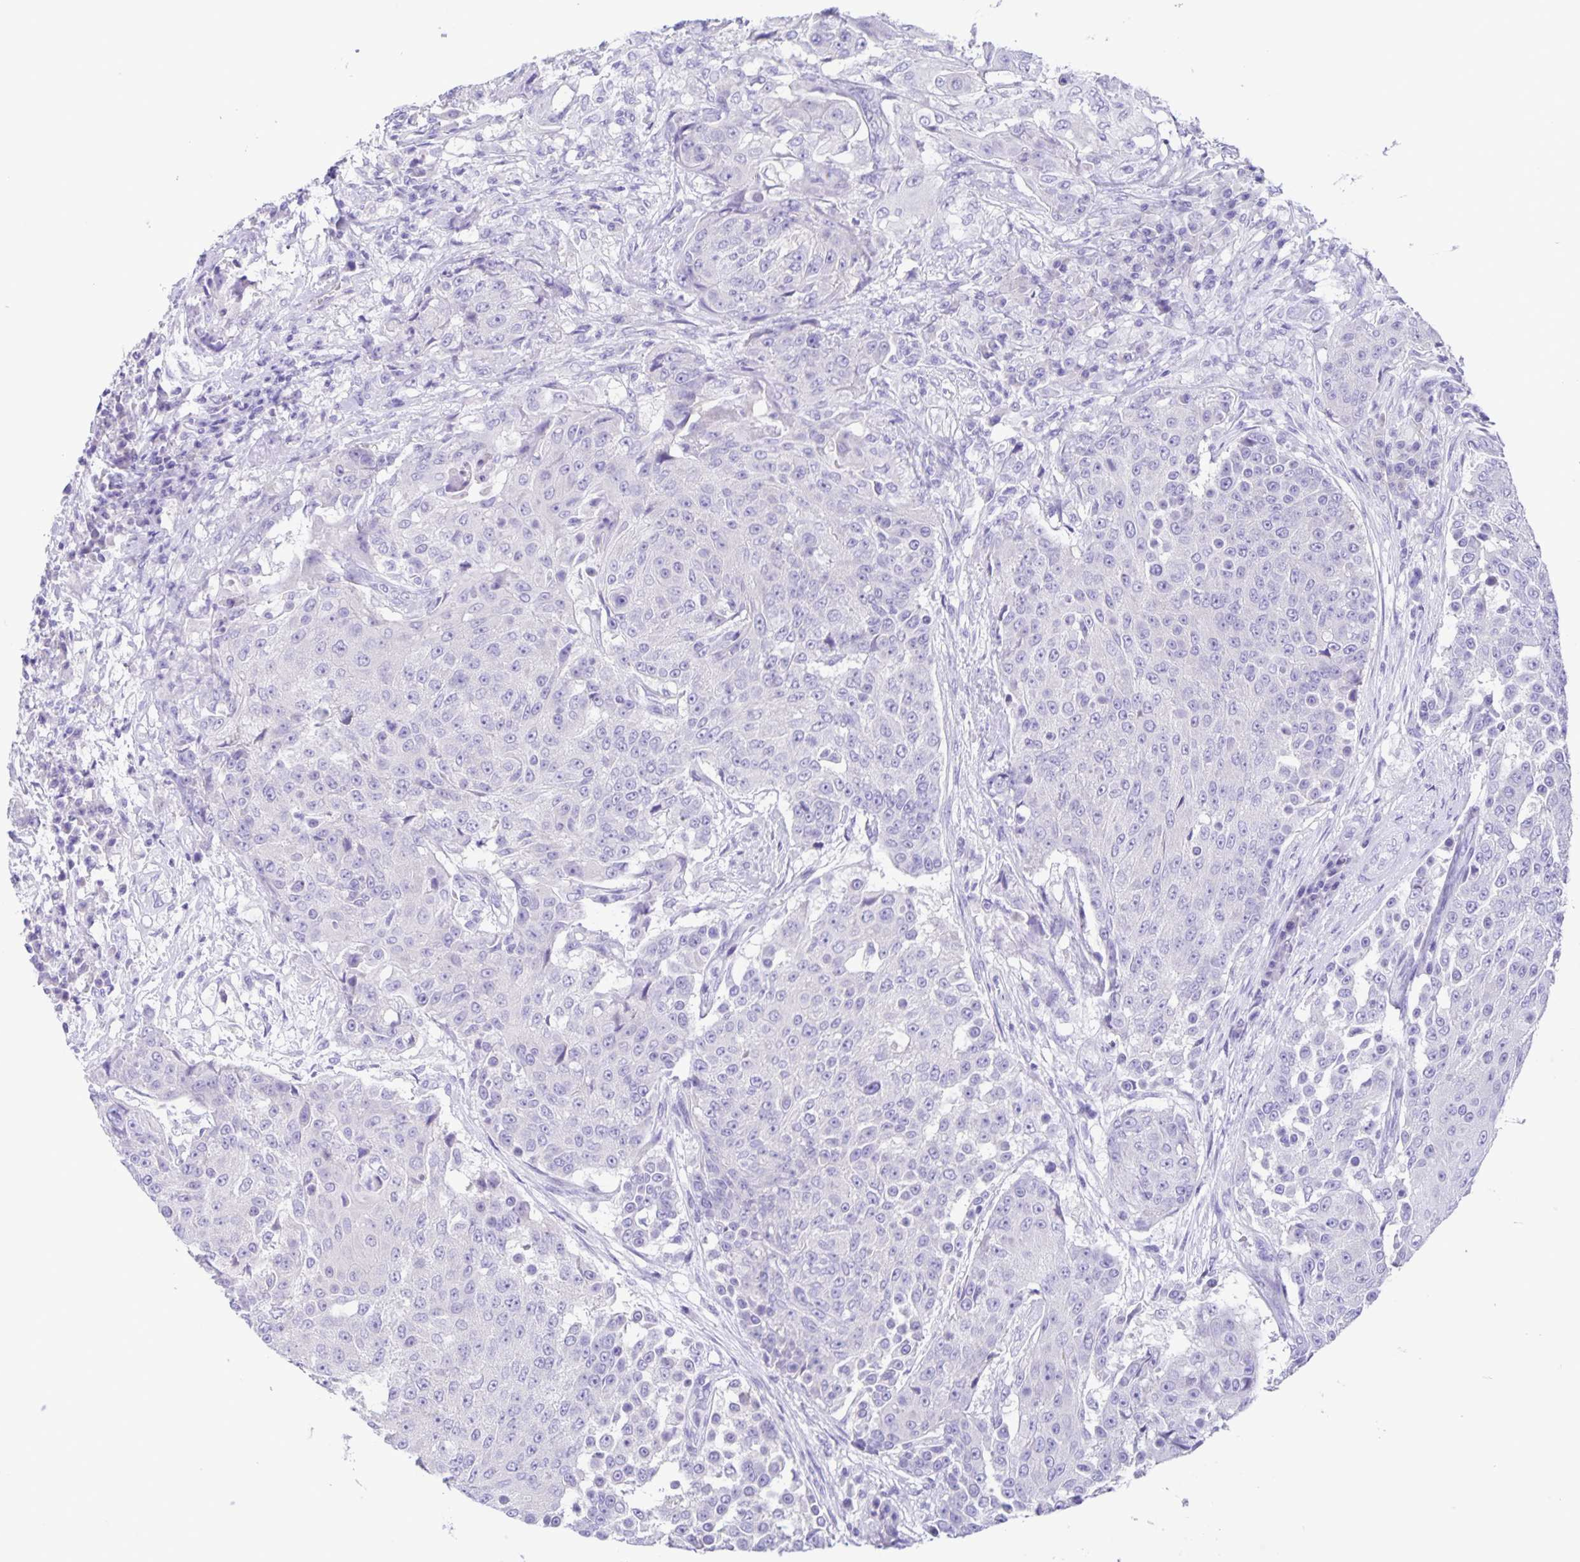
{"staining": {"intensity": "negative", "quantity": "none", "location": "none"}, "tissue": "urothelial cancer", "cell_type": "Tumor cells", "image_type": "cancer", "snomed": [{"axis": "morphology", "description": "Urothelial carcinoma, High grade"}, {"axis": "topography", "description": "Urinary bladder"}], "caption": "The micrograph exhibits no significant staining in tumor cells of urothelial carcinoma (high-grade).", "gene": "CAPSL", "patient": {"sex": "female", "age": 63}}